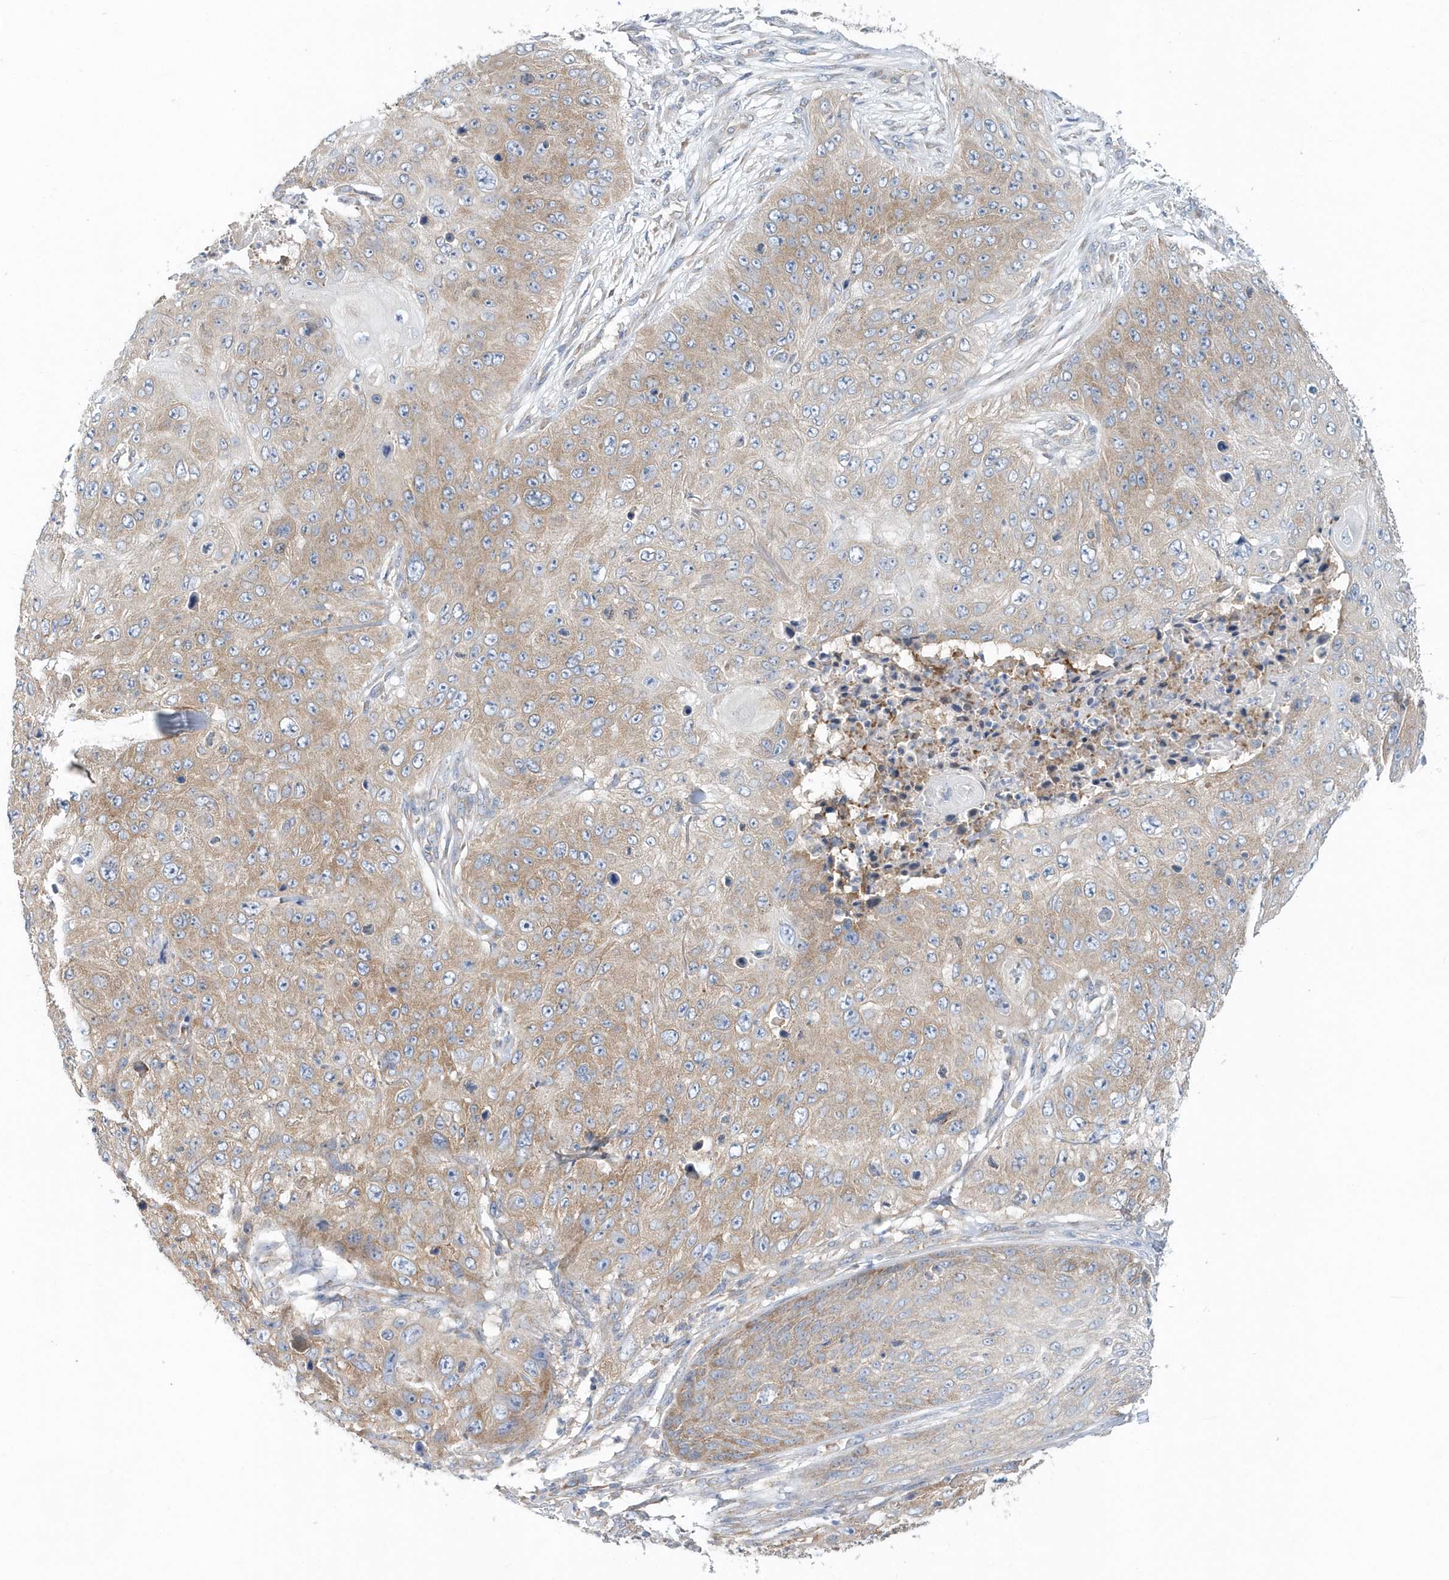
{"staining": {"intensity": "weak", "quantity": ">75%", "location": "cytoplasmic/membranous"}, "tissue": "skin cancer", "cell_type": "Tumor cells", "image_type": "cancer", "snomed": [{"axis": "morphology", "description": "Squamous cell carcinoma, NOS"}, {"axis": "topography", "description": "Skin"}], "caption": "Tumor cells demonstrate low levels of weak cytoplasmic/membranous staining in approximately >75% of cells in human skin cancer (squamous cell carcinoma). The staining was performed using DAB (3,3'-diaminobenzidine) to visualize the protein expression in brown, while the nuclei were stained in blue with hematoxylin (Magnification: 20x).", "gene": "EIF3C", "patient": {"sex": "female", "age": 80}}